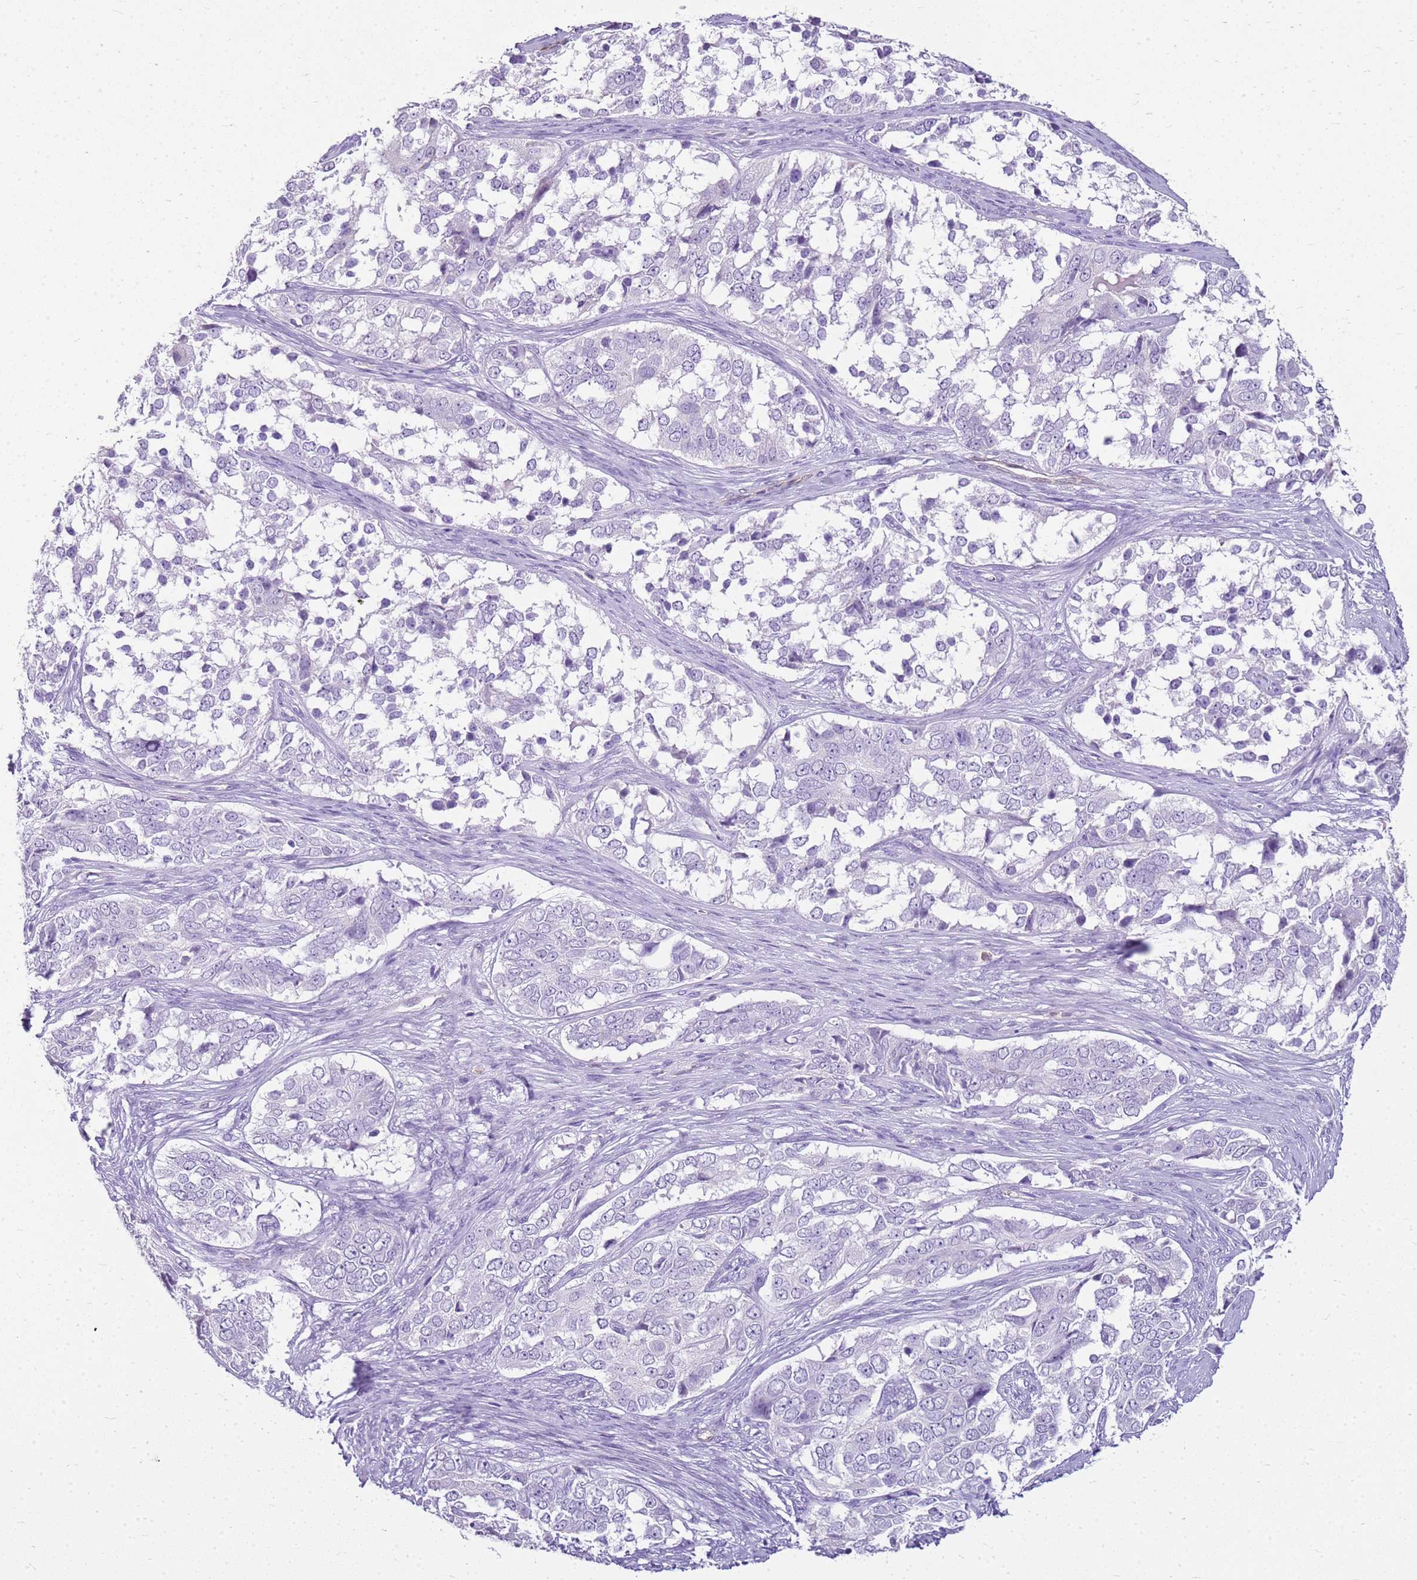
{"staining": {"intensity": "negative", "quantity": "none", "location": "none"}, "tissue": "ovarian cancer", "cell_type": "Tumor cells", "image_type": "cancer", "snomed": [{"axis": "morphology", "description": "Carcinoma, endometroid"}, {"axis": "topography", "description": "Ovary"}], "caption": "Ovarian cancer (endometroid carcinoma) was stained to show a protein in brown. There is no significant expression in tumor cells. The staining was performed using DAB to visualize the protein expression in brown, while the nuclei were stained in blue with hematoxylin (Magnification: 20x).", "gene": "SULT1E1", "patient": {"sex": "female", "age": 51}}